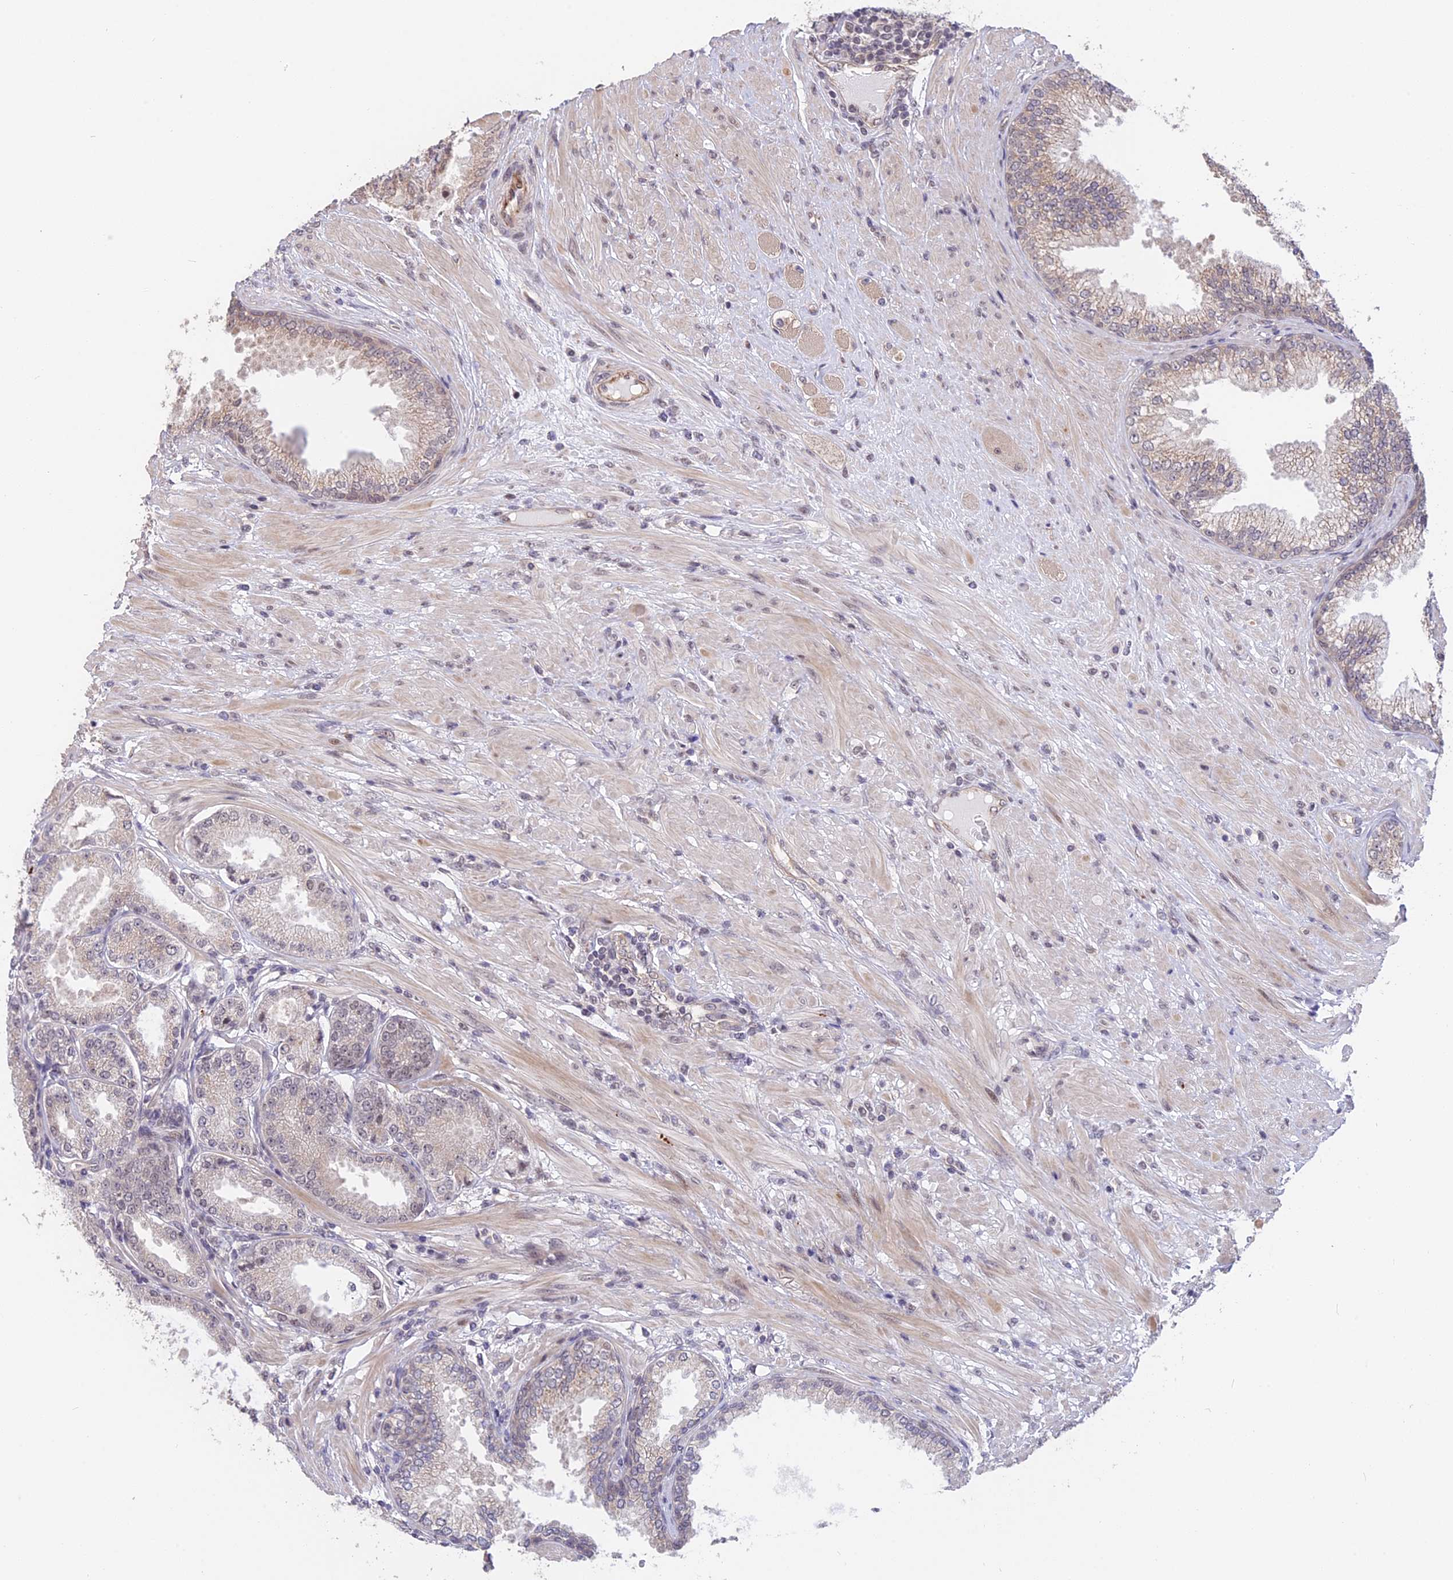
{"staining": {"intensity": "negative", "quantity": "none", "location": "none"}, "tissue": "prostate cancer", "cell_type": "Tumor cells", "image_type": "cancer", "snomed": [{"axis": "morphology", "description": "Adenocarcinoma, High grade"}, {"axis": "topography", "description": "Prostate"}], "caption": "Immunohistochemistry of human high-grade adenocarcinoma (prostate) exhibits no staining in tumor cells.", "gene": "POLR2C", "patient": {"sex": "male", "age": 71}}